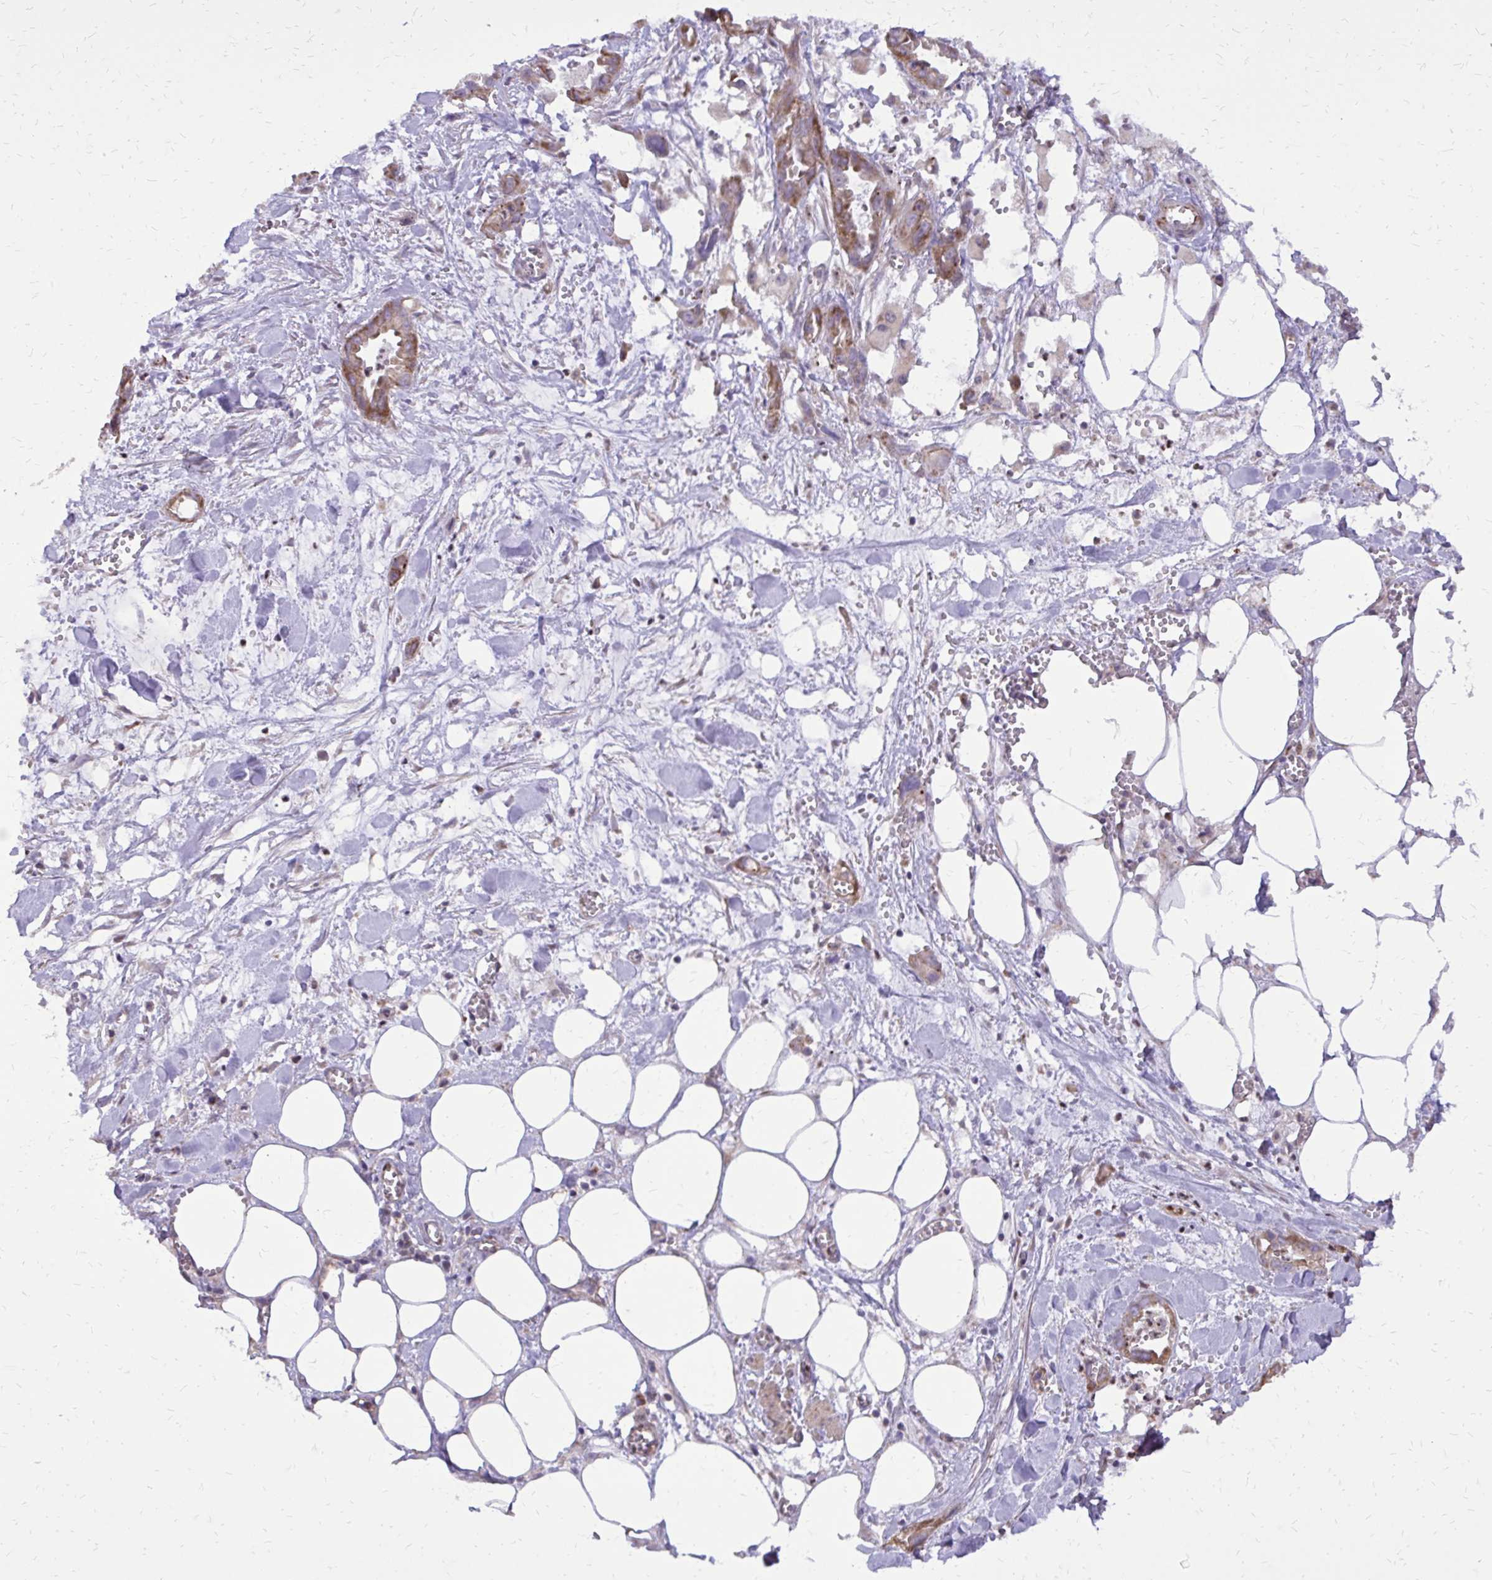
{"staining": {"intensity": "moderate", "quantity": ">75%", "location": "cytoplasmic/membranous"}, "tissue": "pancreatic cancer", "cell_type": "Tumor cells", "image_type": "cancer", "snomed": [{"axis": "morphology", "description": "Adenocarcinoma, NOS"}, {"axis": "topography", "description": "Pancreas"}], "caption": "Tumor cells display medium levels of moderate cytoplasmic/membranous positivity in approximately >75% of cells in adenocarcinoma (pancreatic).", "gene": "ABCC3", "patient": {"sex": "female", "age": 73}}